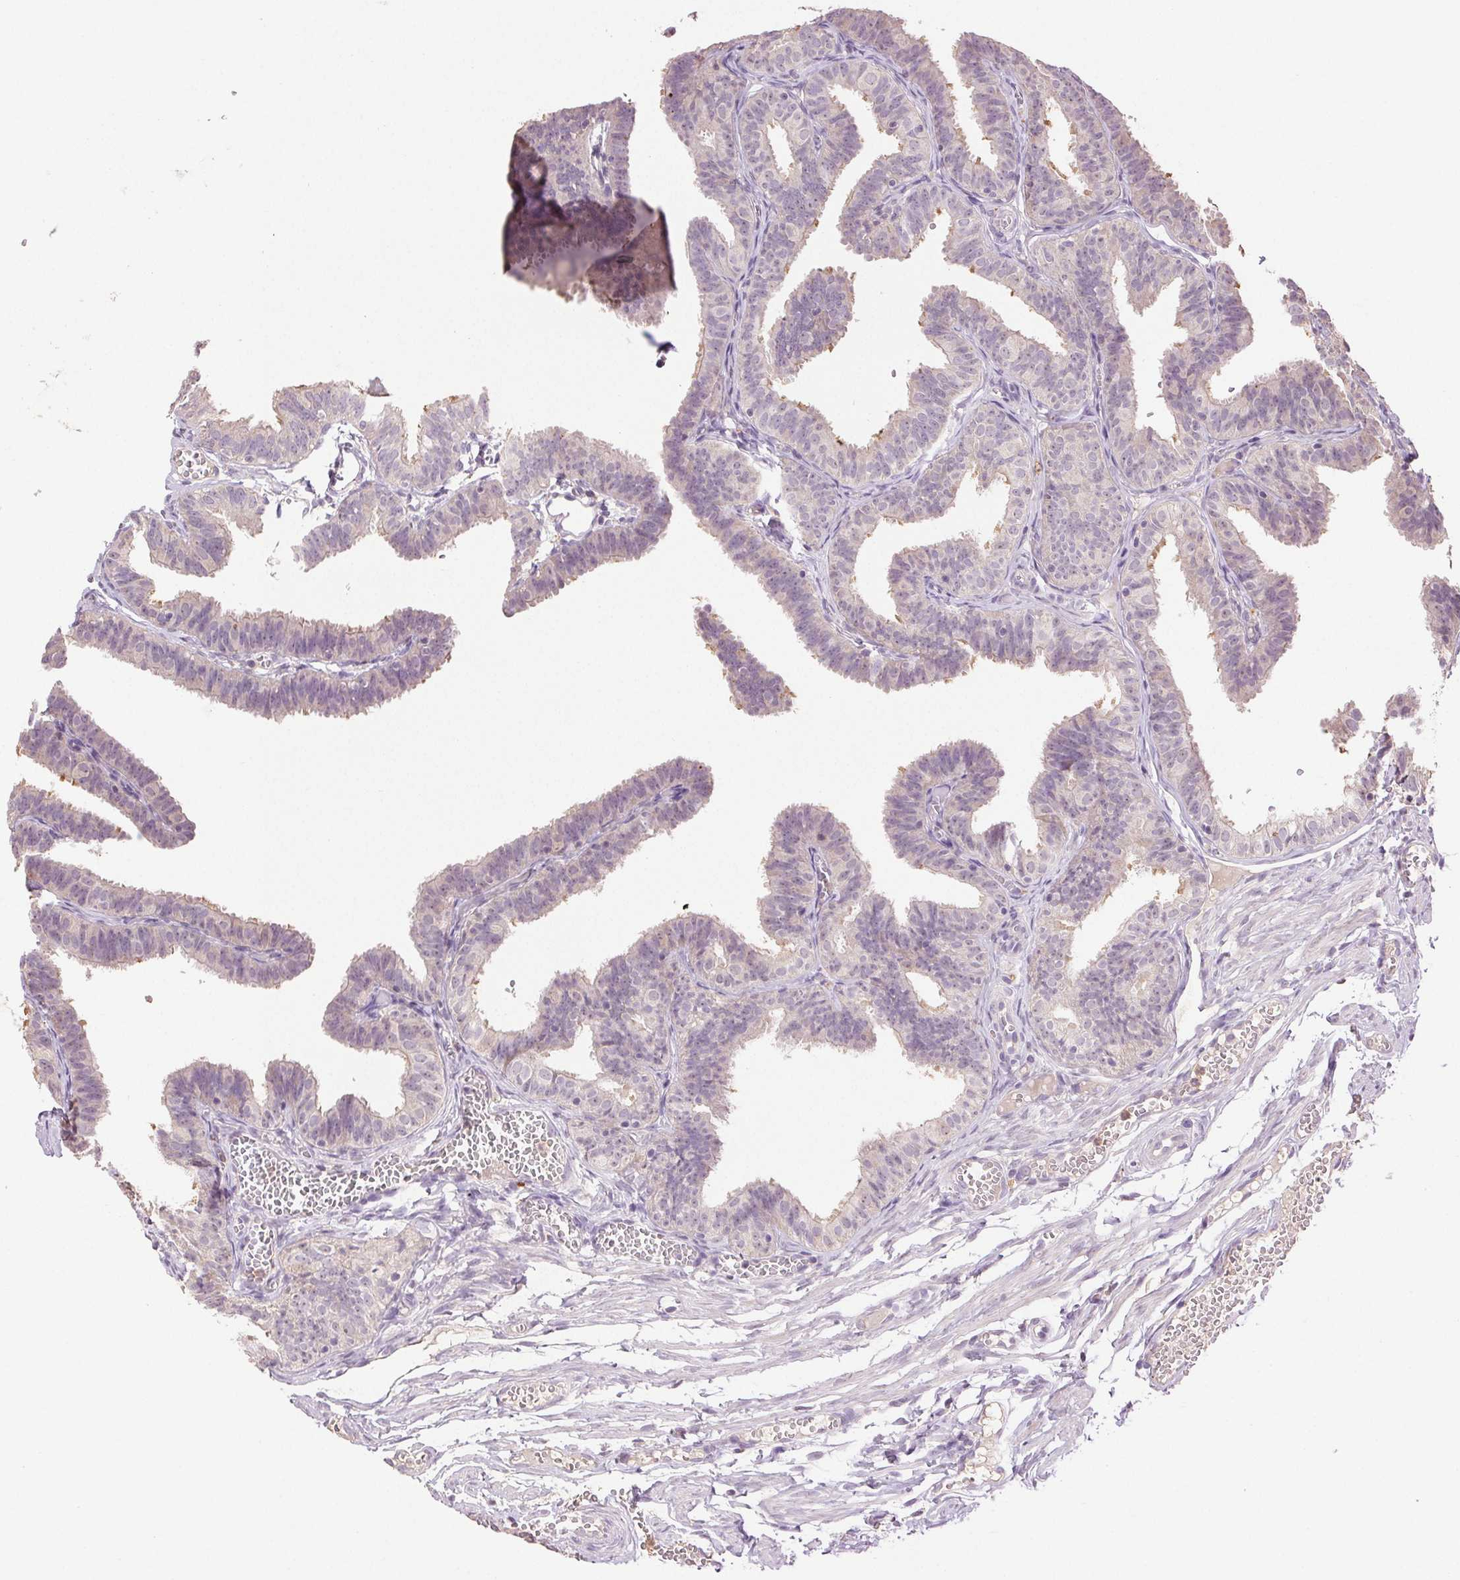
{"staining": {"intensity": "moderate", "quantity": "<25%", "location": "cytoplasmic/membranous"}, "tissue": "fallopian tube", "cell_type": "Glandular cells", "image_type": "normal", "snomed": [{"axis": "morphology", "description": "Normal tissue, NOS"}, {"axis": "topography", "description": "Fallopian tube"}], "caption": "Immunohistochemical staining of unremarkable fallopian tube reveals low levels of moderate cytoplasmic/membranous positivity in about <25% of glandular cells. The staining was performed using DAB (3,3'-diaminobenzidine) to visualize the protein expression in brown, while the nuclei were stained in blue with hematoxylin (Magnification: 20x).", "gene": "TMEM253", "patient": {"sex": "female", "age": 25}}